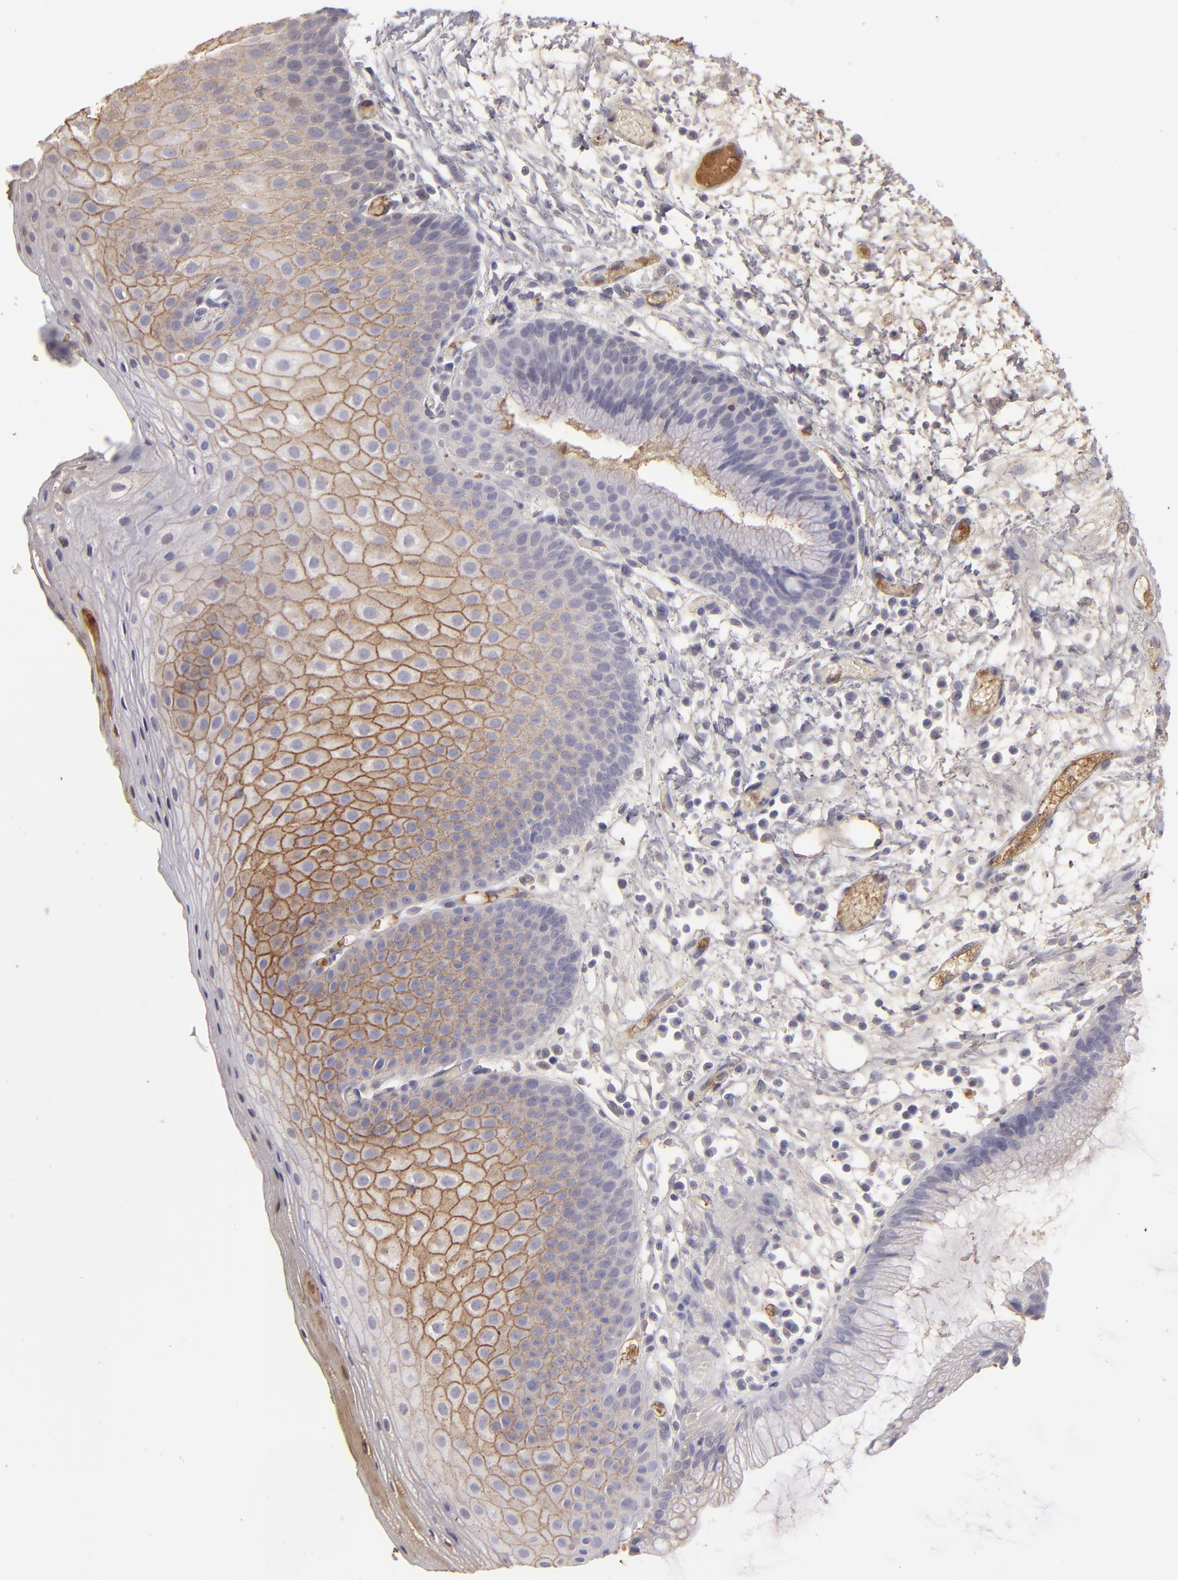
{"staining": {"intensity": "moderate", "quantity": "25%-75%", "location": "cytoplasmic/membranous"}, "tissue": "skin", "cell_type": "Epidermal cells", "image_type": "normal", "snomed": [{"axis": "morphology", "description": "Normal tissue, NOS"}, {"axis": "morphology", "description": "Hemorrhoids"}, {"axis": "morphology", "description": "Inflammation, NOS"}, {"axis": "topography", "description": "Anal"}], "caption": "Immunohistochemical staining of benign skin demonstrates 25%-75% levels of moderate cytoplasmic/membranous protein positivity in approximately 25%-75% of epidermal cells.", "gene": "ABCC4", "patient": {"sex": "male", "age": 60}}